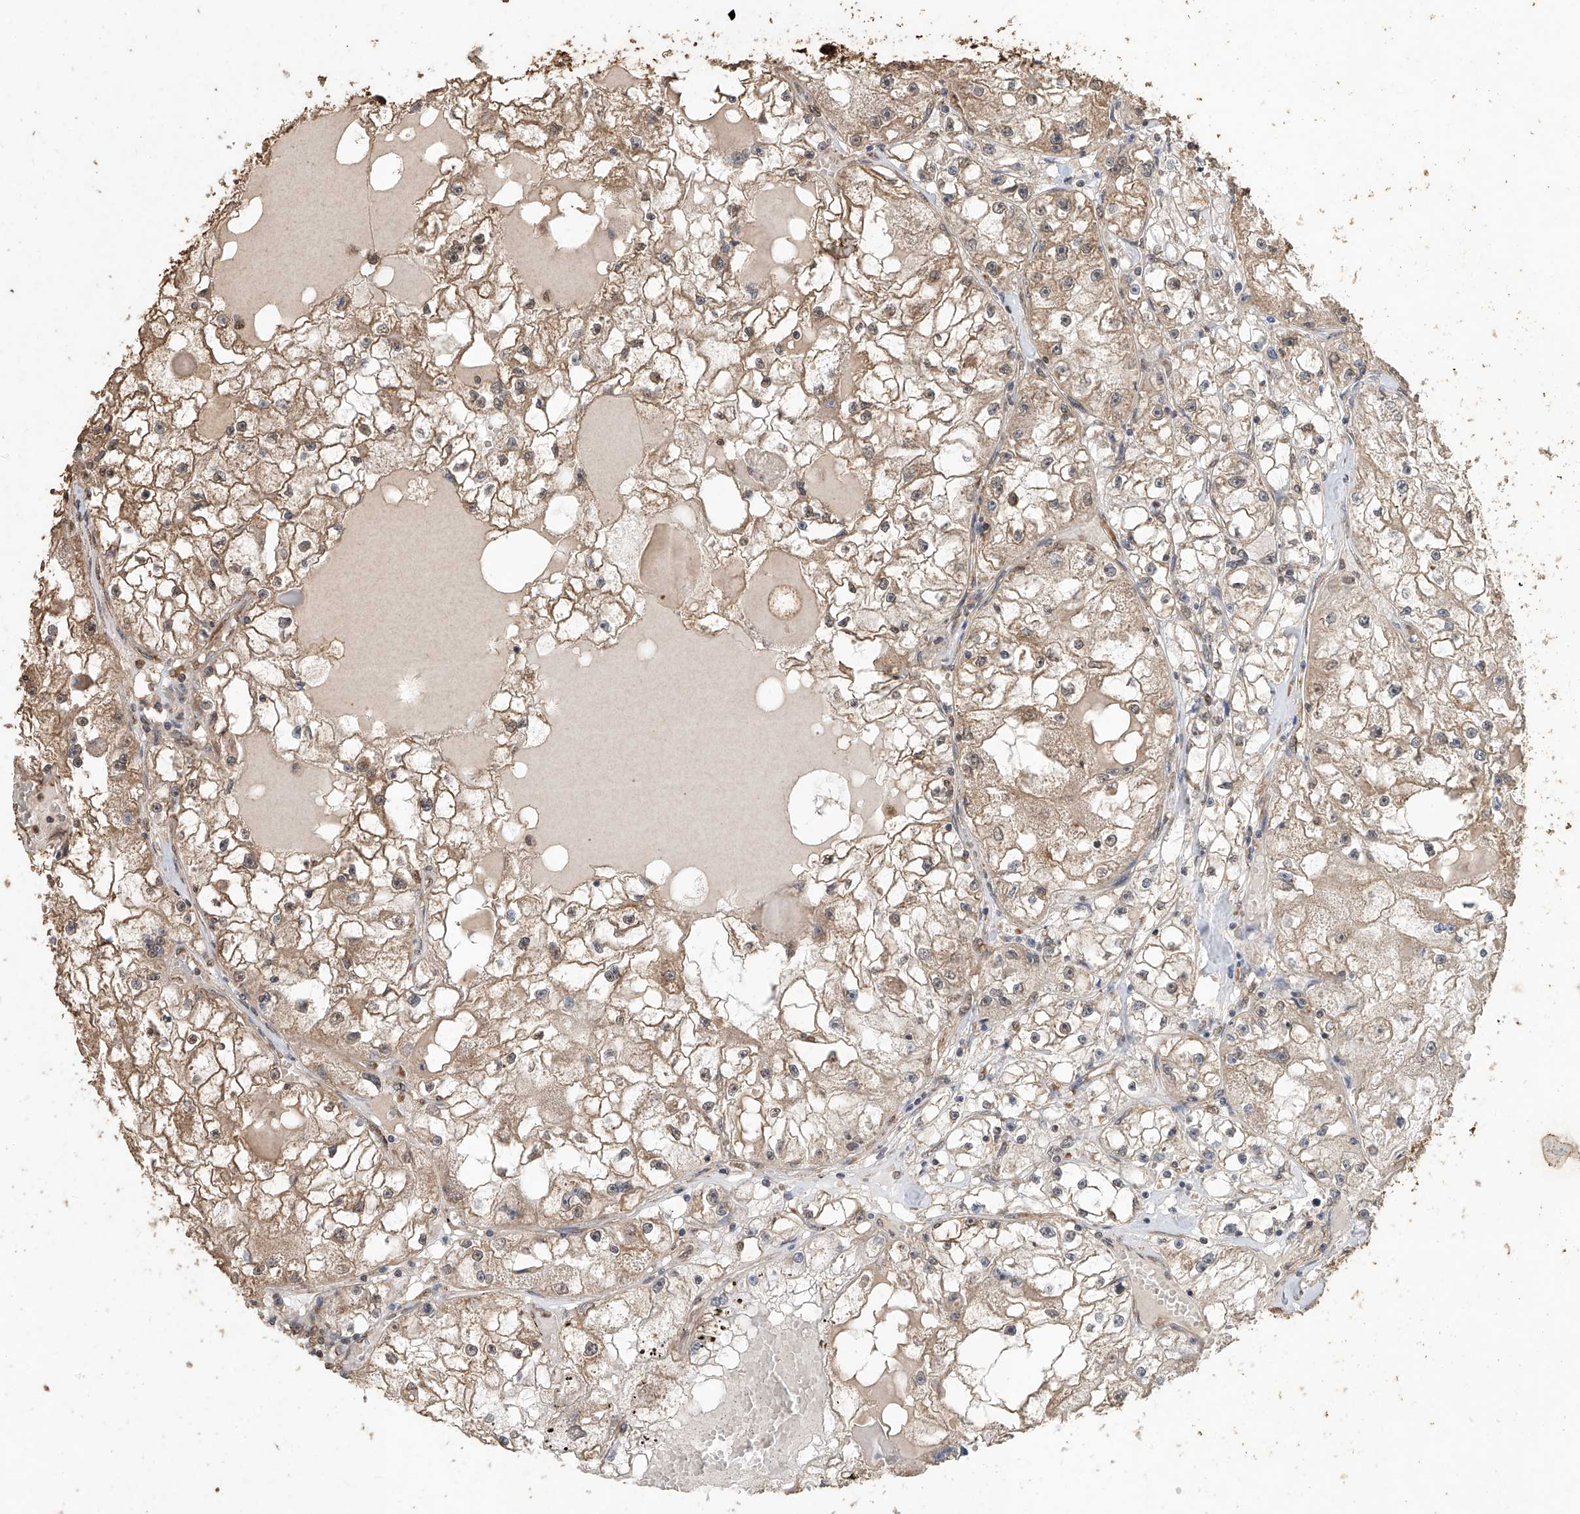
{"staining": {"intensity": "moderate", "quantity": ">75%", "location": "cytoplasmic/membranous"}, "tissue": "renal cancer", "cell_type": "Tumor cells", "image_type": "cancer", "snomed": [{"axis": "morphology", "description": "Adenocarcinoma, NOS"}, {"axis": "topography", "description": "Kidney"}], "caption": "A brown stain labels moderate cytoplasmic/membranous staining of a protein in renal cancer (adenocarcinoma) tumor cells.", "gene": "ELOVL1", "patient": {"sex": "male", "age": 56}}